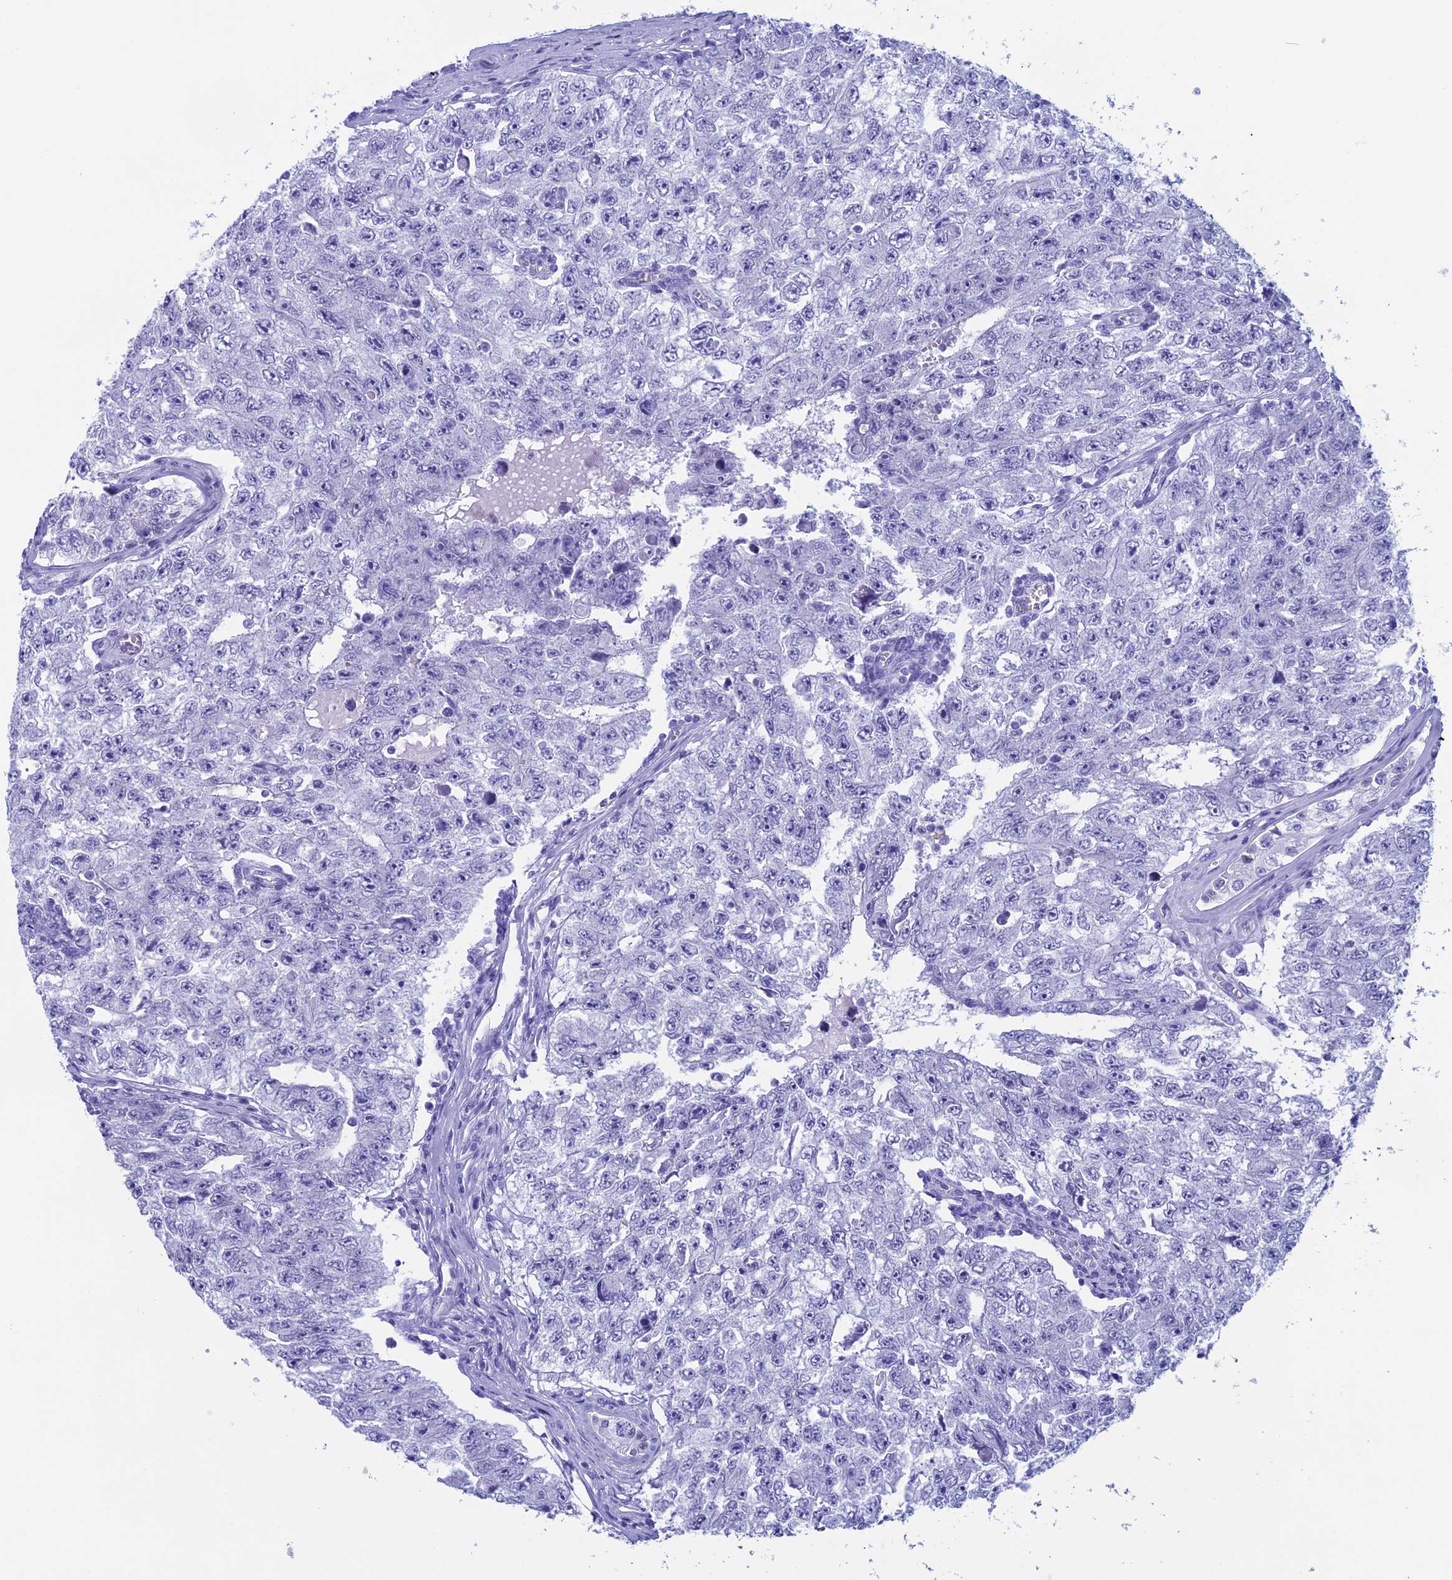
{"staining": {"intensity": "negative", "quantity": "none", "location": "none"}, "tissue": "testis cancer", "cell_type": "Tumor cells", "image_type": "cancer", "snomed": [{"axis": "morphology", "description": "Carcinoma, Embryonal, NOS"}, {"axis": "topography", "description": "Testis"}], "caption": "Immunohistochemistry image of human embryonal carcinoma (testis) stained for a protein (brown), which reveals no positivity in tumor cells. (DAB immunohistochemistry visualized using brightfield microscopy, high magnification).", "gene": "FAM169A", "patient": {"sex": "male", "age": 17}}